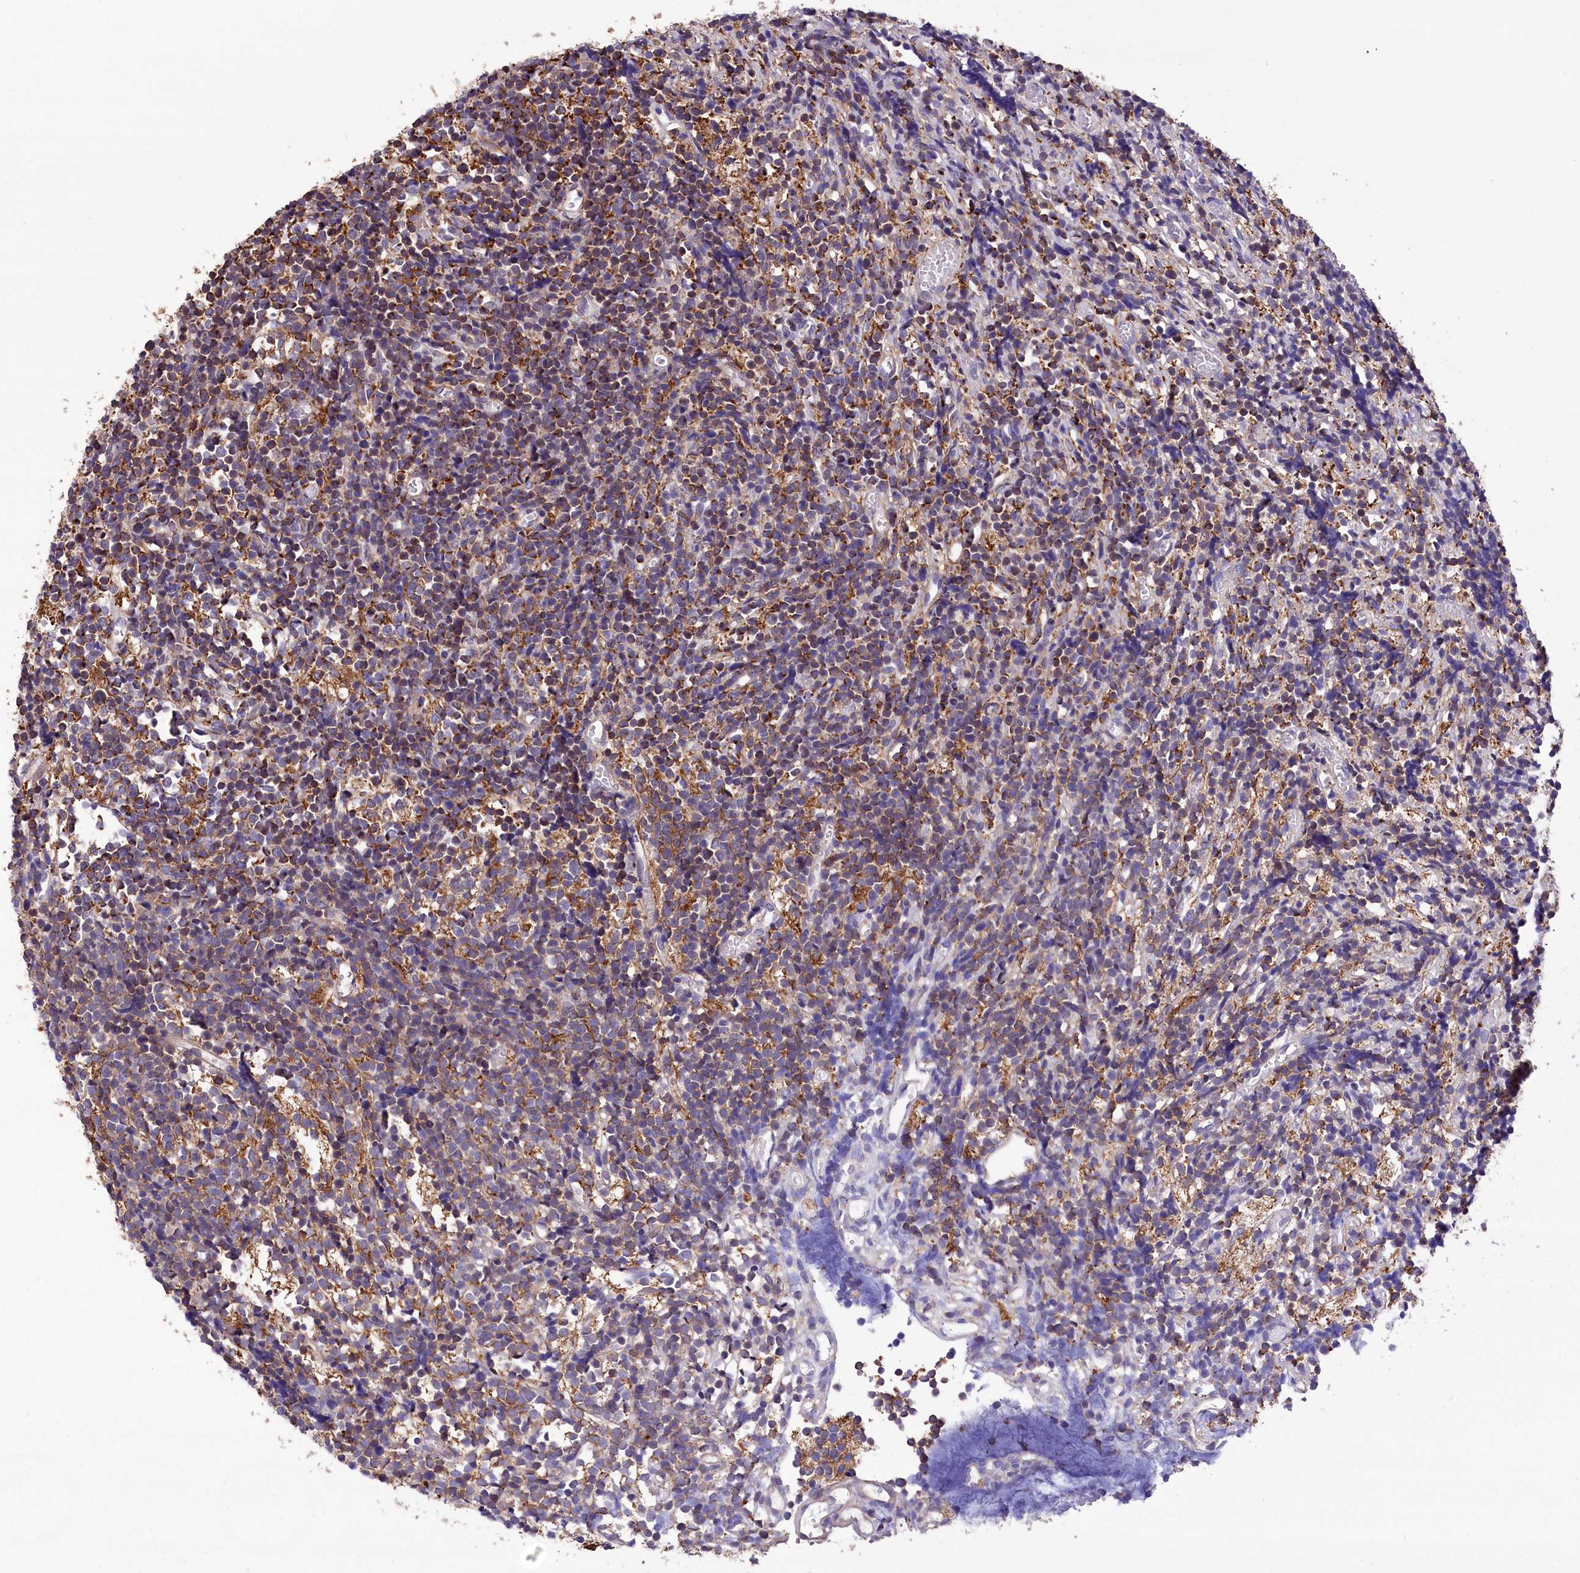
{"staining": {"intensity": "moderate", "quantity": "<25%", "location": "cytoplasmic/membranous"}, "tissue": "glioma", "cell_type": "Tumor cells", "image_type": "cancer", "snomed": [{"axis": "morphology", "description": "Glioma, malignant, Low grade"}, {"axis": "topography", "description": "Brain"}], "caption": "This image displays immunohistochemistry staining of low-grade glioma (malignant), with low moderate cytoplasmic/membranous expression in approximately <25% of tumor cells.", "gene": "DPP3", "patient": {"sex": "female", "age": 1}}